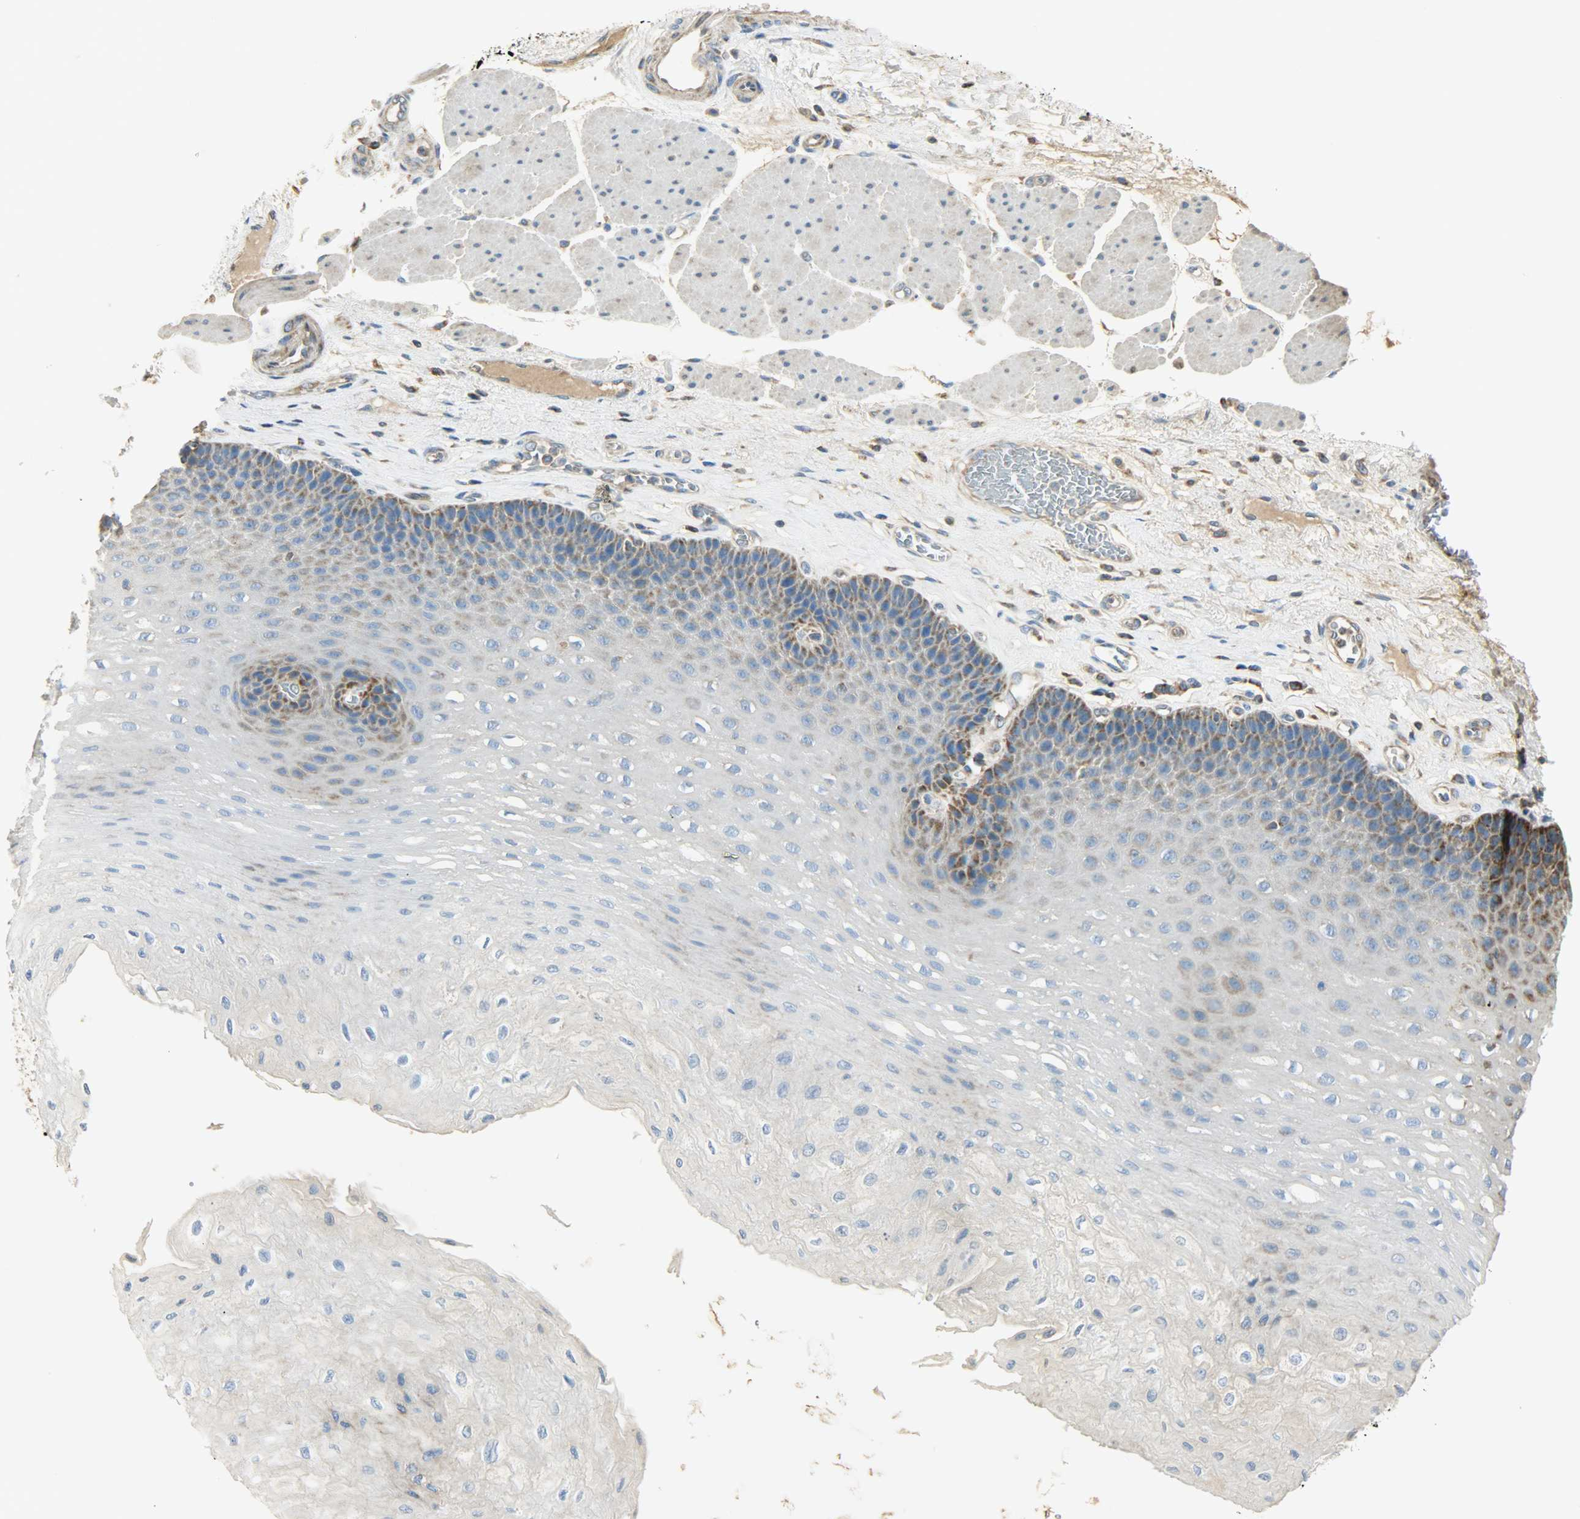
{"staining": {"intensity": "moderate", "quantity": "<25%", "location": "cytoplasmic/membranous"}, "tissue": "esophagus", "cell_type": "Squamous epithelial cells", "image_type": "normal", "snomed": [{"axis": "morphology", "description": "Normal tissue, NOS"}, {"axis": "topography", "description": "Esophagus"}], "caption": "Protein analysis of normal esophagus shows moderate cytoplasmic/membranous staining in approximately <25% of squamous epithelial cells. The protein is stained brown, and the nuclei are stained in blue (DAB (3,3'-diaminobenzidine) IHC with brightfield microscopy, high magnification).", "gene": "NNT", "patient": {"sex": "female", "age": 72}}